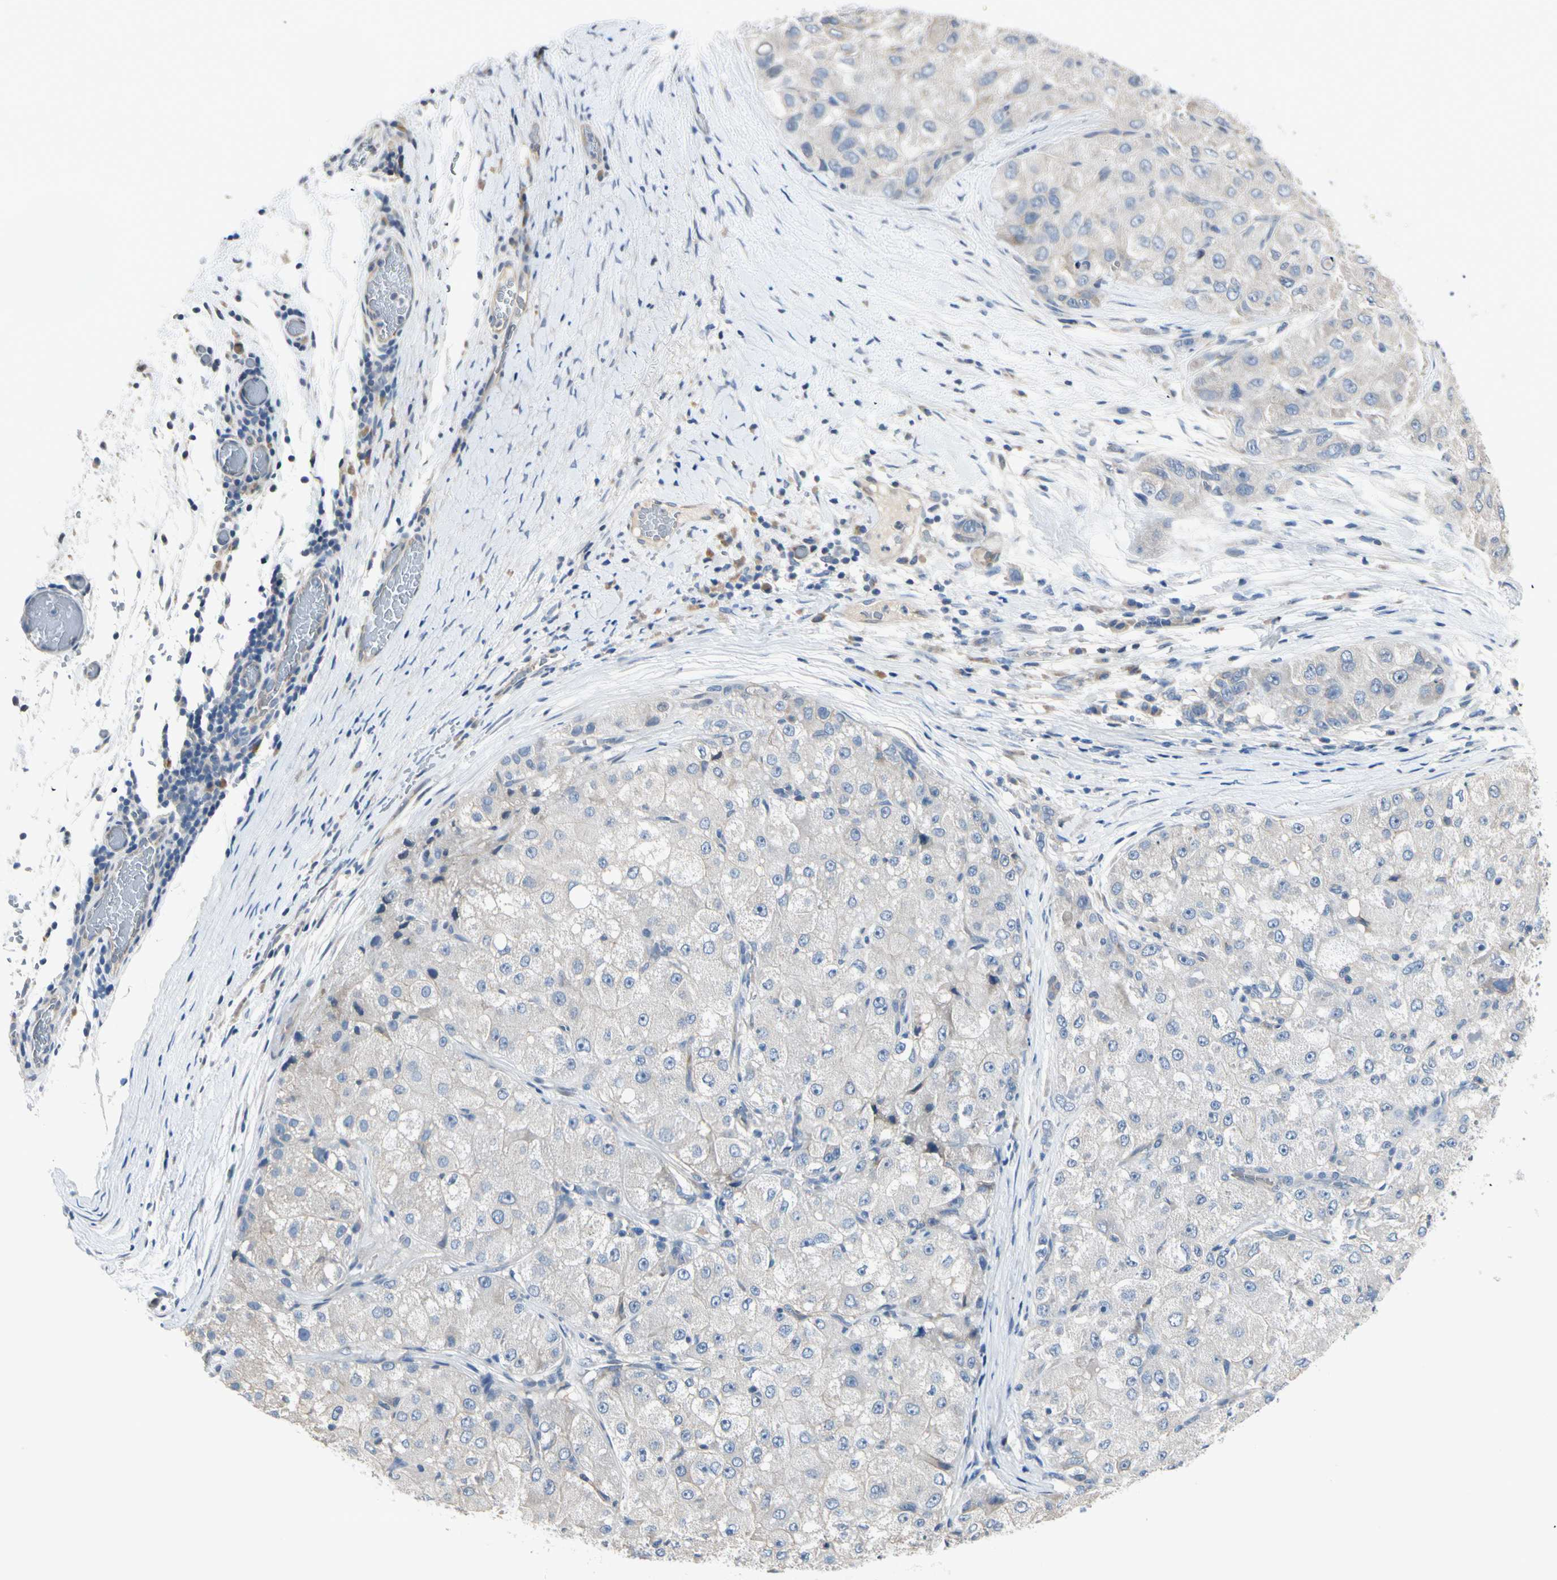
{"staining": {"intensity": "weak", "quantity": "<25%", "location": "cytoplasmic/membranous"}, "tissue": "liver cancer", "cell_type": "Tumor cells", "image_type": "cancer", "snomed": [{"axis": "morphology", "description": "Carcinoma, Hepatocellular, NOS"}, {"axis": "topography", "description": "Liver"}], "caption": "The IHC micrograph has no significant expression in tumor cells of hepatocellular carcinoma (liver) tissue.", "gene": "GPR153", "patient": {"sex": "male", "age": 80}}